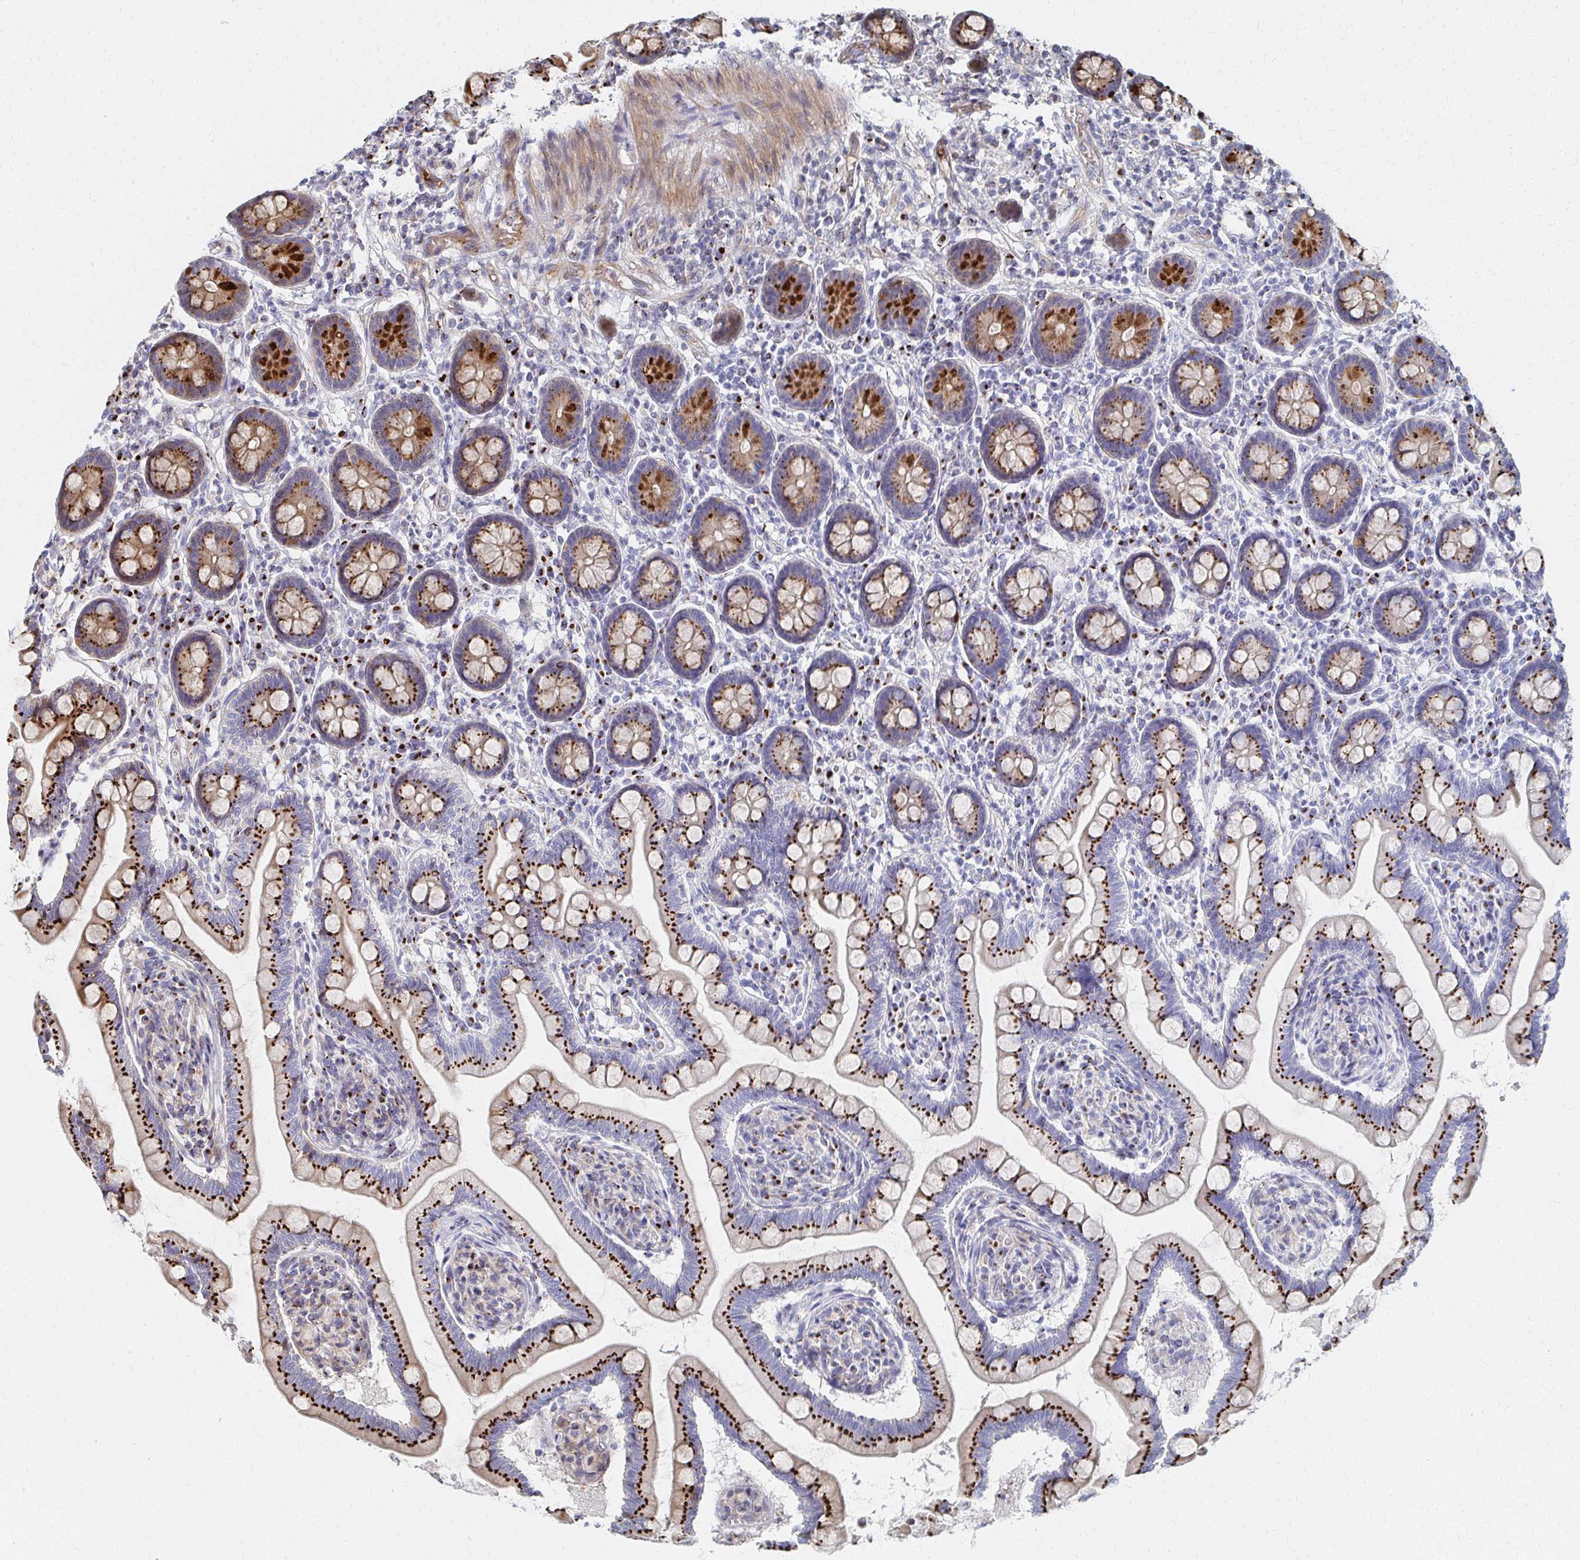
{"staining": {"intensity": "strong", "quantity": ">75%", "location": "cytoplasmic/membranous"}, "tissue": "small intestine", "cell_type": "Glandular cells", "image_type": "normal", "snomed": [{"axis": "morphology", "description": "Normal tissue, NOS"}, {"axis": "topography", "description": "Small intestine"}], "caption": "Immunohistochemistry (IHC) (DAB (3,3'-diaminobenzidine)) staining of unremarkable human small intestine exhibits strong cytoplasmic/membranous protein positivity in approximately >75% of glandular cells. Ihc stains the protein in brown and the nuclei are stained blue.", "gene": "MAN1A1", "patient": {"sex": "female", "age": 64}}